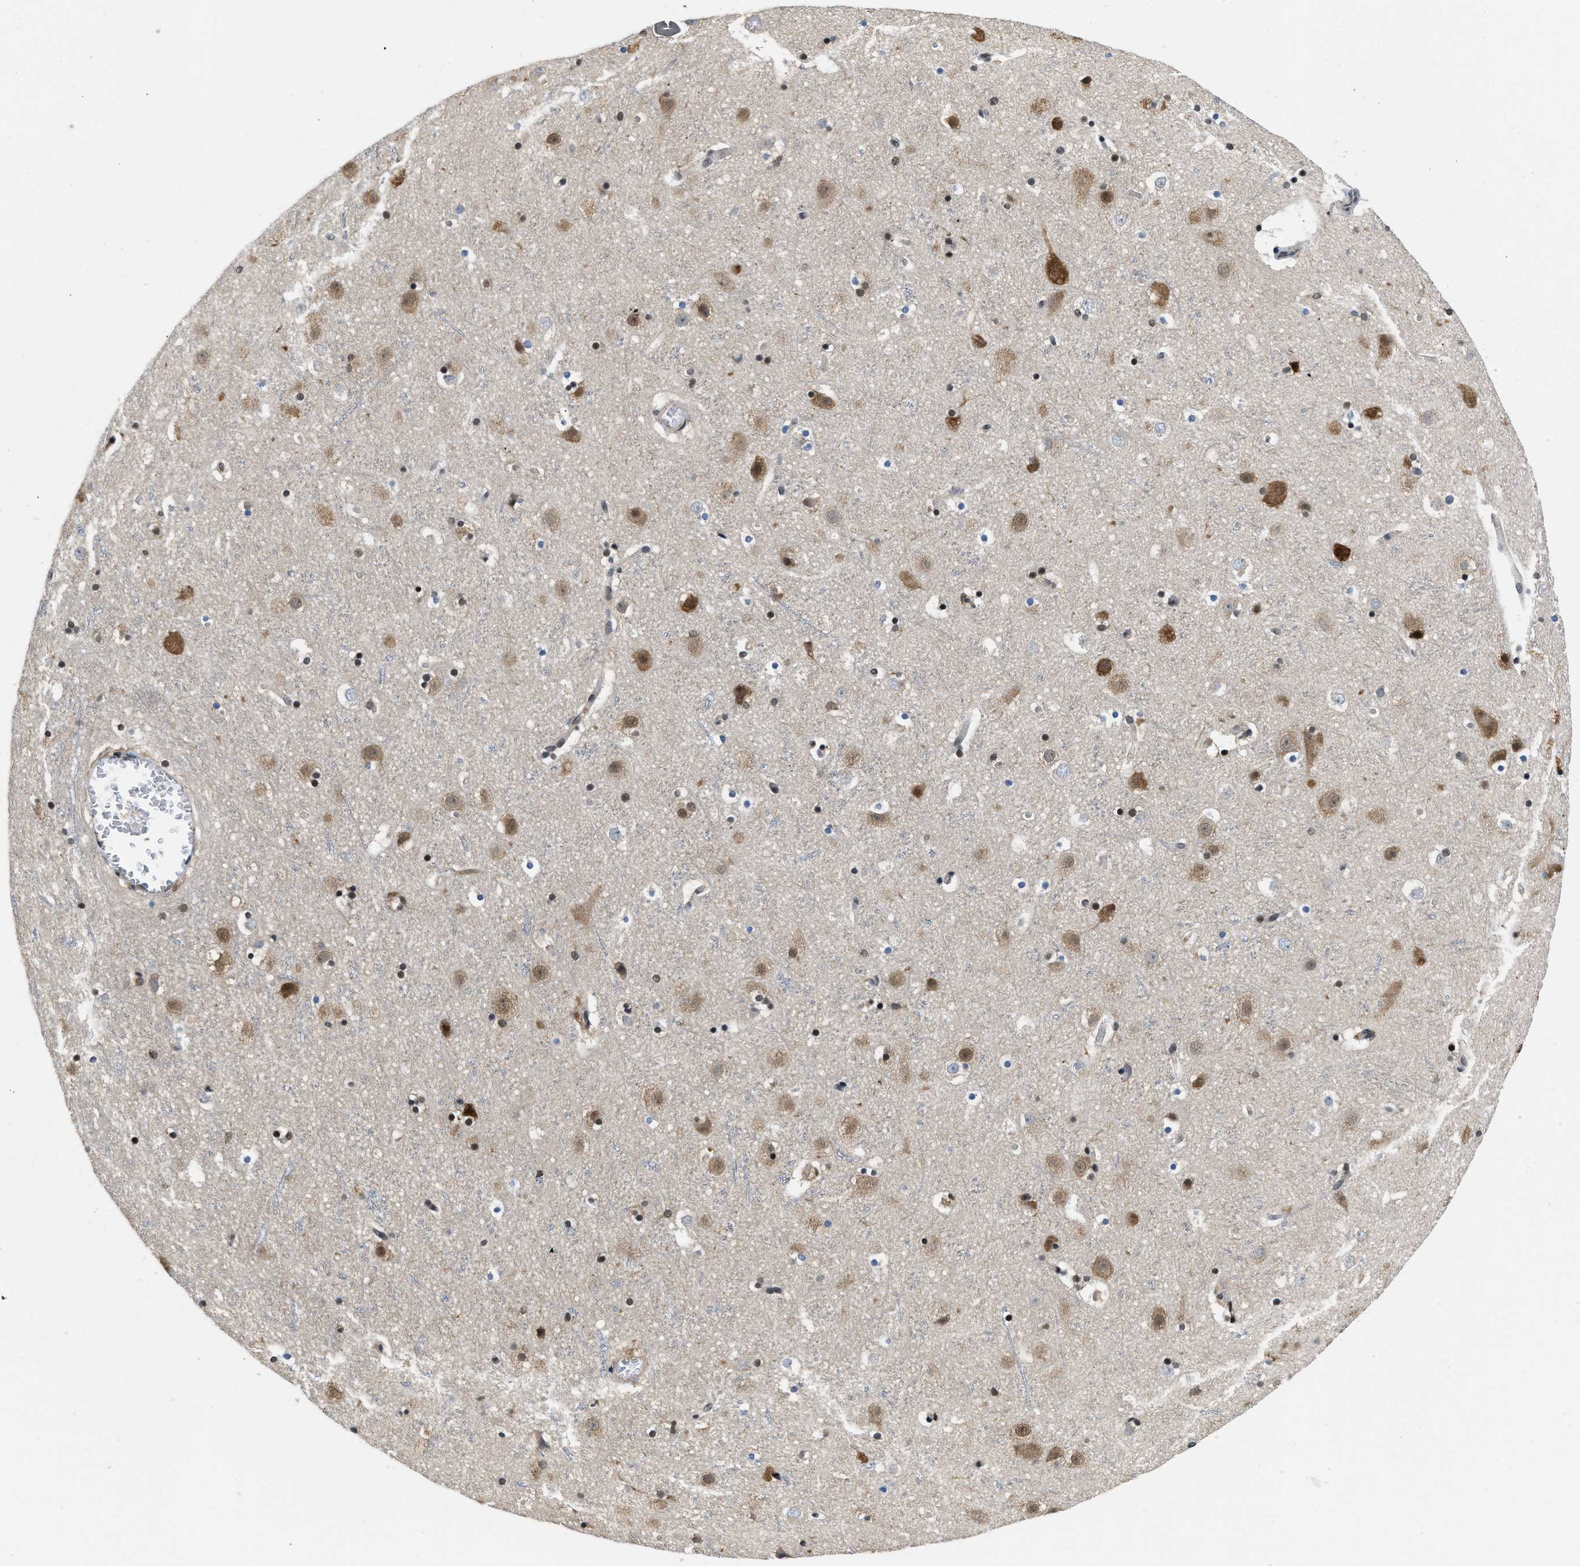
{"staining": {"intensity": "weak", "quantity": "25%-75%", "location": "cytoplasmic/membranous,nuclear"}, "tissue": "cerebral cortex", "cell_type": "Endothelial cells", "image_type": "normal", "snomed": [{"axis": "morphology", "description": "Normal tissue, NOS"}, {"axis": "topography", "description": "Cerebral cortex"}], "caption": "About 25%-75% of endothelial cells in unremarkable cerebral cortex demonstrate weak cytoplasmic/membranous,nuclear protein staining as visualized by brown immunohistochemical staining.", "gene": "ATF7IP", "patient": {"sex": "male", "age": 45}}